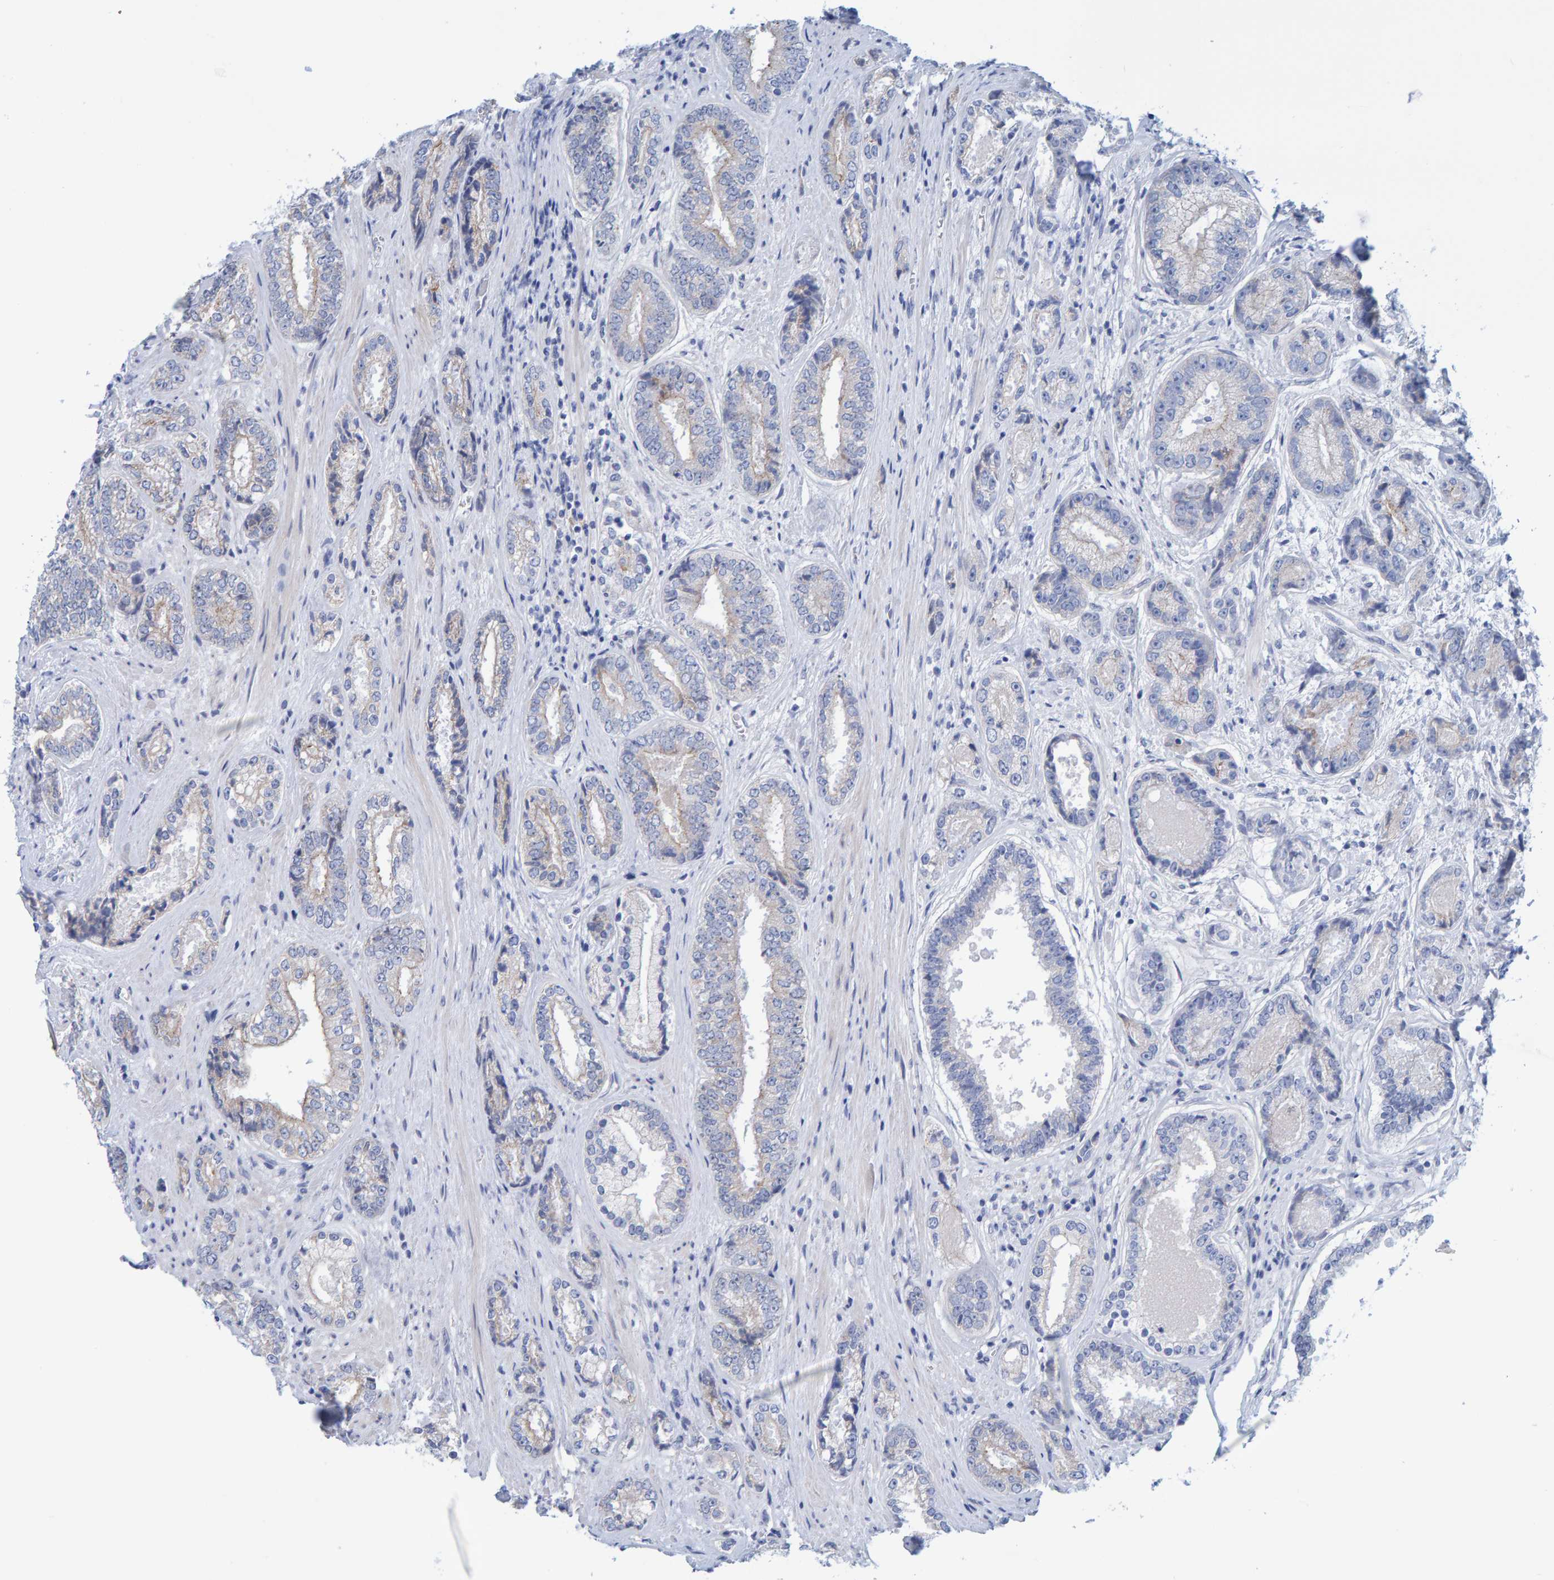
{"staining": {"intensity": "negative", "quantity": "none", "location": "none"}, "tissue": "prostate cancer", "cell_type": "Tumor cells", "image_type": "cancer", "snomed": [{"axis": "morphology", "description": "Adenocarcinoma, High grade"}, {"axis": "topography", "description": "Prostate"}], "caption": "Immunohistochemistry of human prostate cancer (adenocarcinoma (high-grade)) demonstrates no staining in tumor cells.", "gene": "JAKMIP3", "patient": {"sex": "male", "age": 61}}